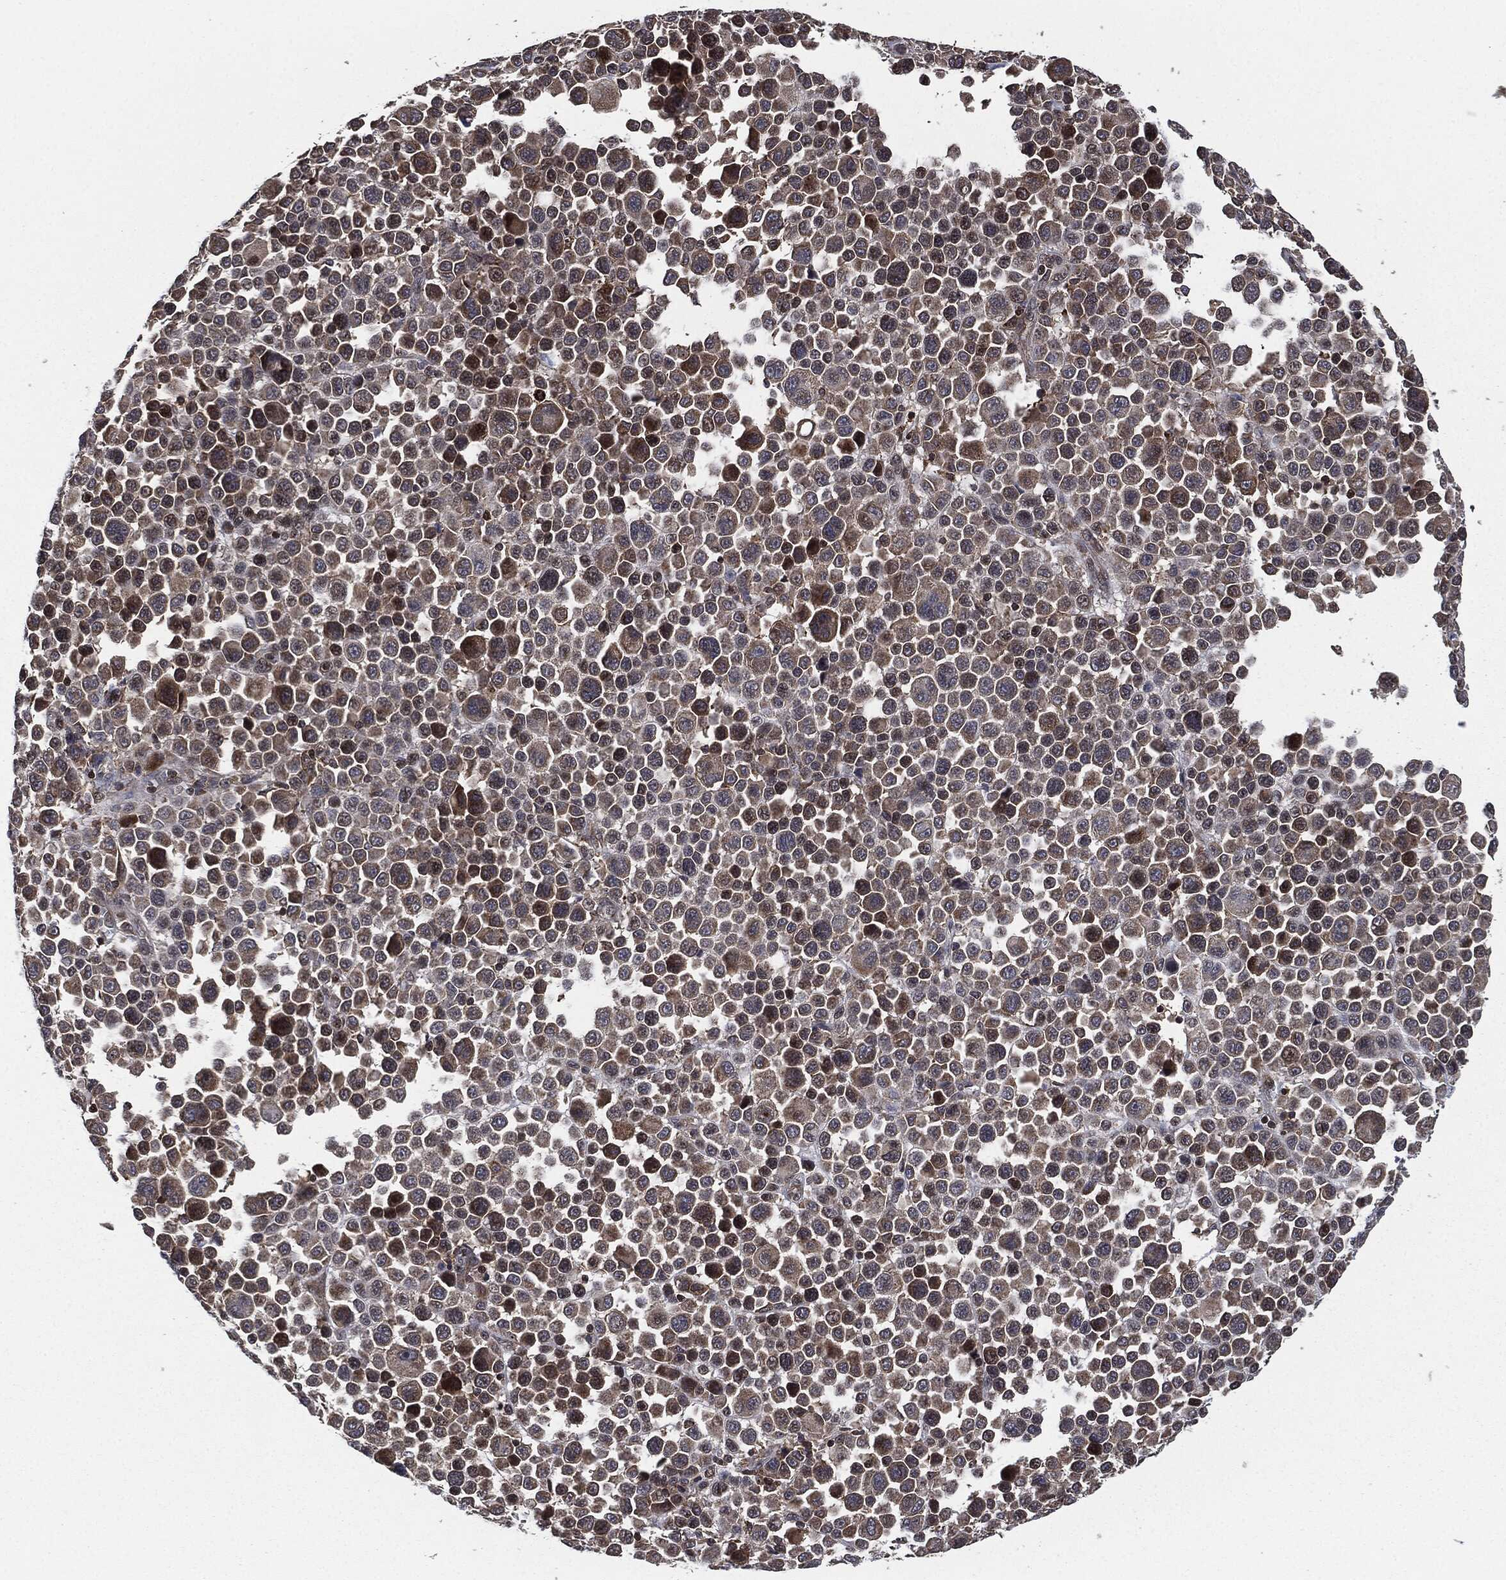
{"staining": {"intensity": "moderate", "quantity": "<25%", "location": "cytoplasmic/membranous"}, "tissue": "melanoma", "cell_type": "Tumor cells", "image_type": "cancer", "snomed": [{"axis": "morphology", "description": "Malignant melanoma, NOS"}, {"axis": "topography", "description": "Skin"}], "caption": "Melanoma was stained to show a protein in brown. There is low levels of moderate cytoplasmic/membranous staining in about <25% of tumor cells.", "gene": "UBR1", "patient": {"sex": "female", "age": 57}}